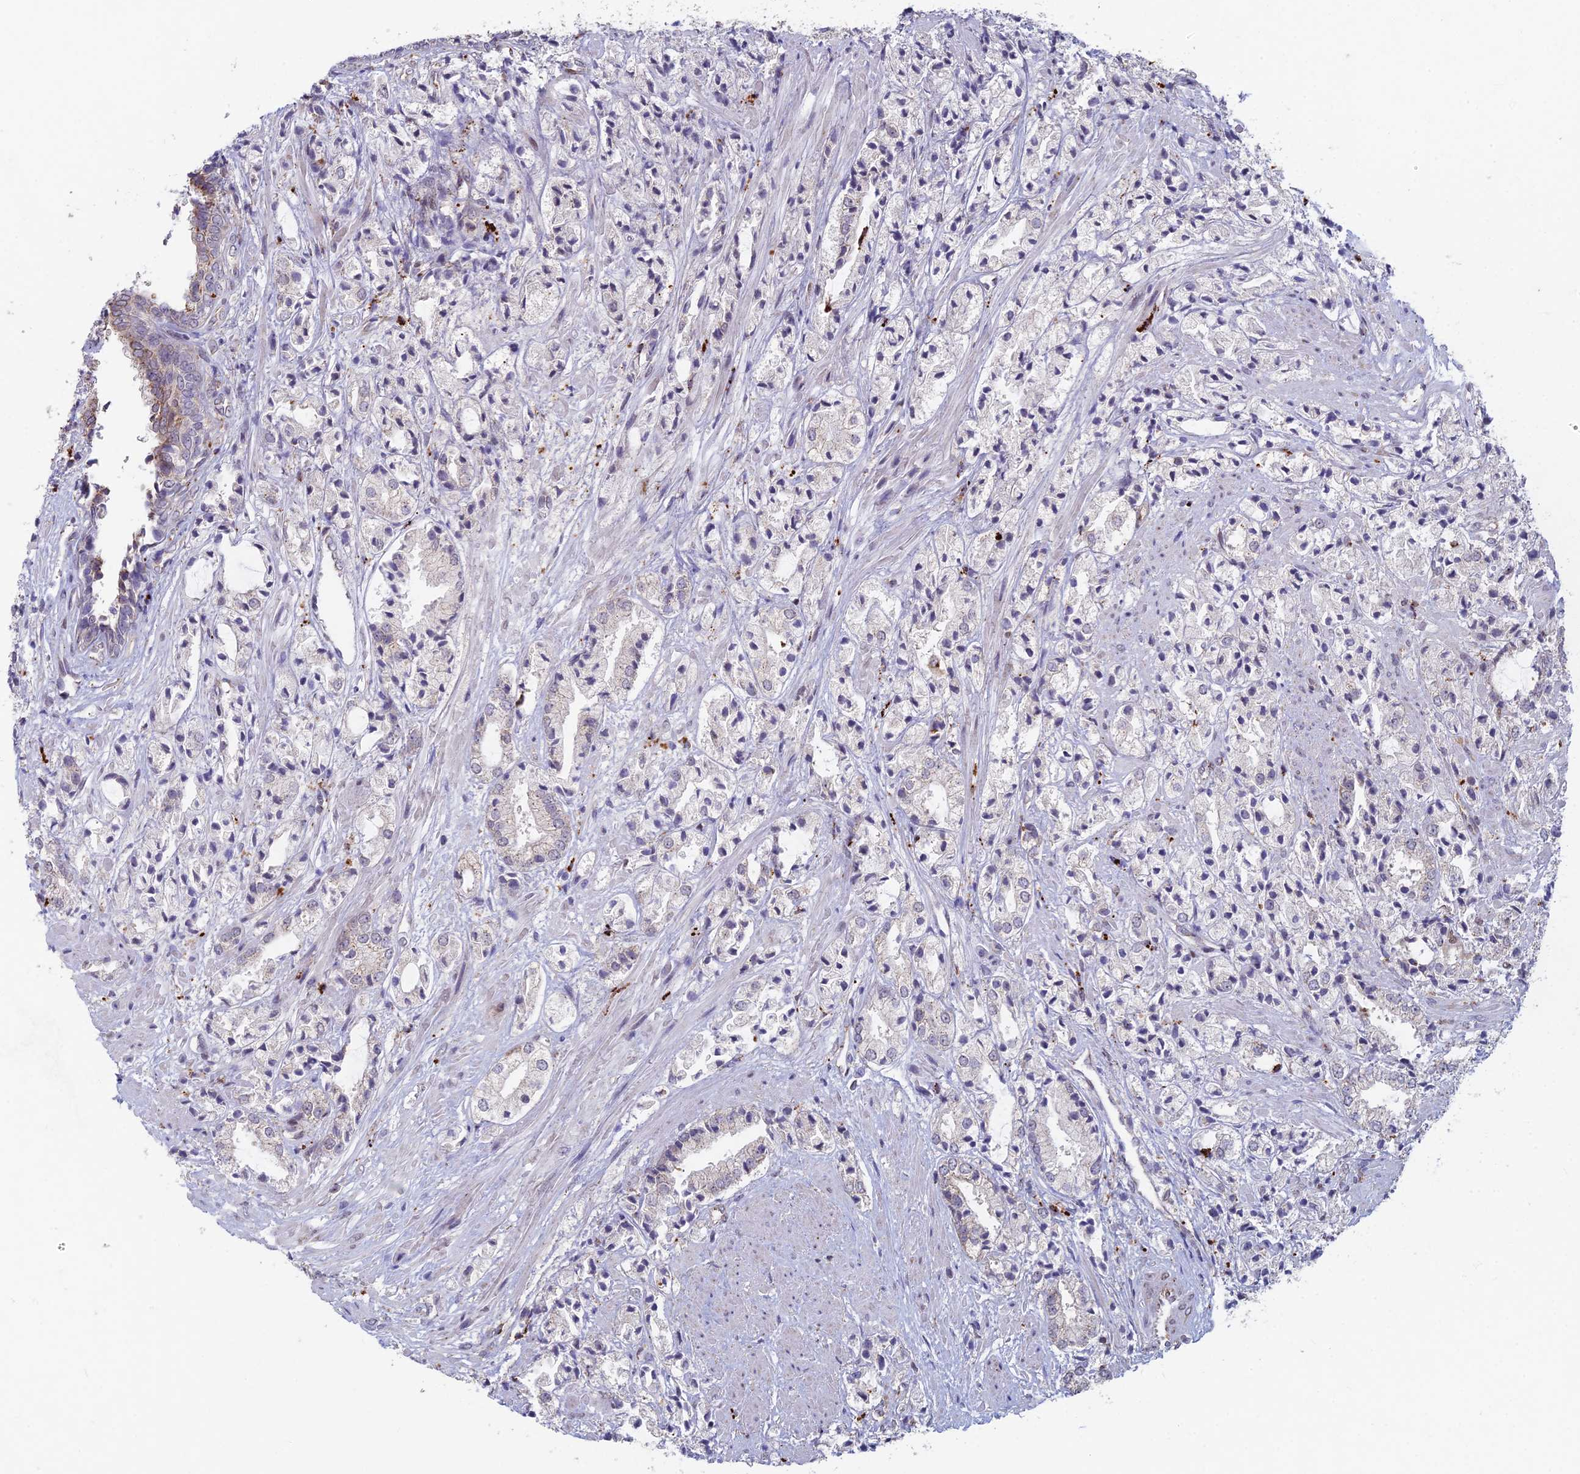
{"staining": {"intensity": "negative", "quantity": "none", "location": "none"}, "tissue": "prostate cancer", "cell_type": "Tumor cells", "image_type": "cancer", "snomed": [{"axis": "morphology", "description": "Adenocarcinoma, High grade"}, {"axis": "topography", "description": "Prostate"}], "caption": "Immunohistochemistry (IHC) image of neoplastic tissue: human prostate cancer stained with DAB reveals no significant protein expression in tumor cells.", "gene": "FOXS1", "patient": {"sex": "male", "age": 50}}